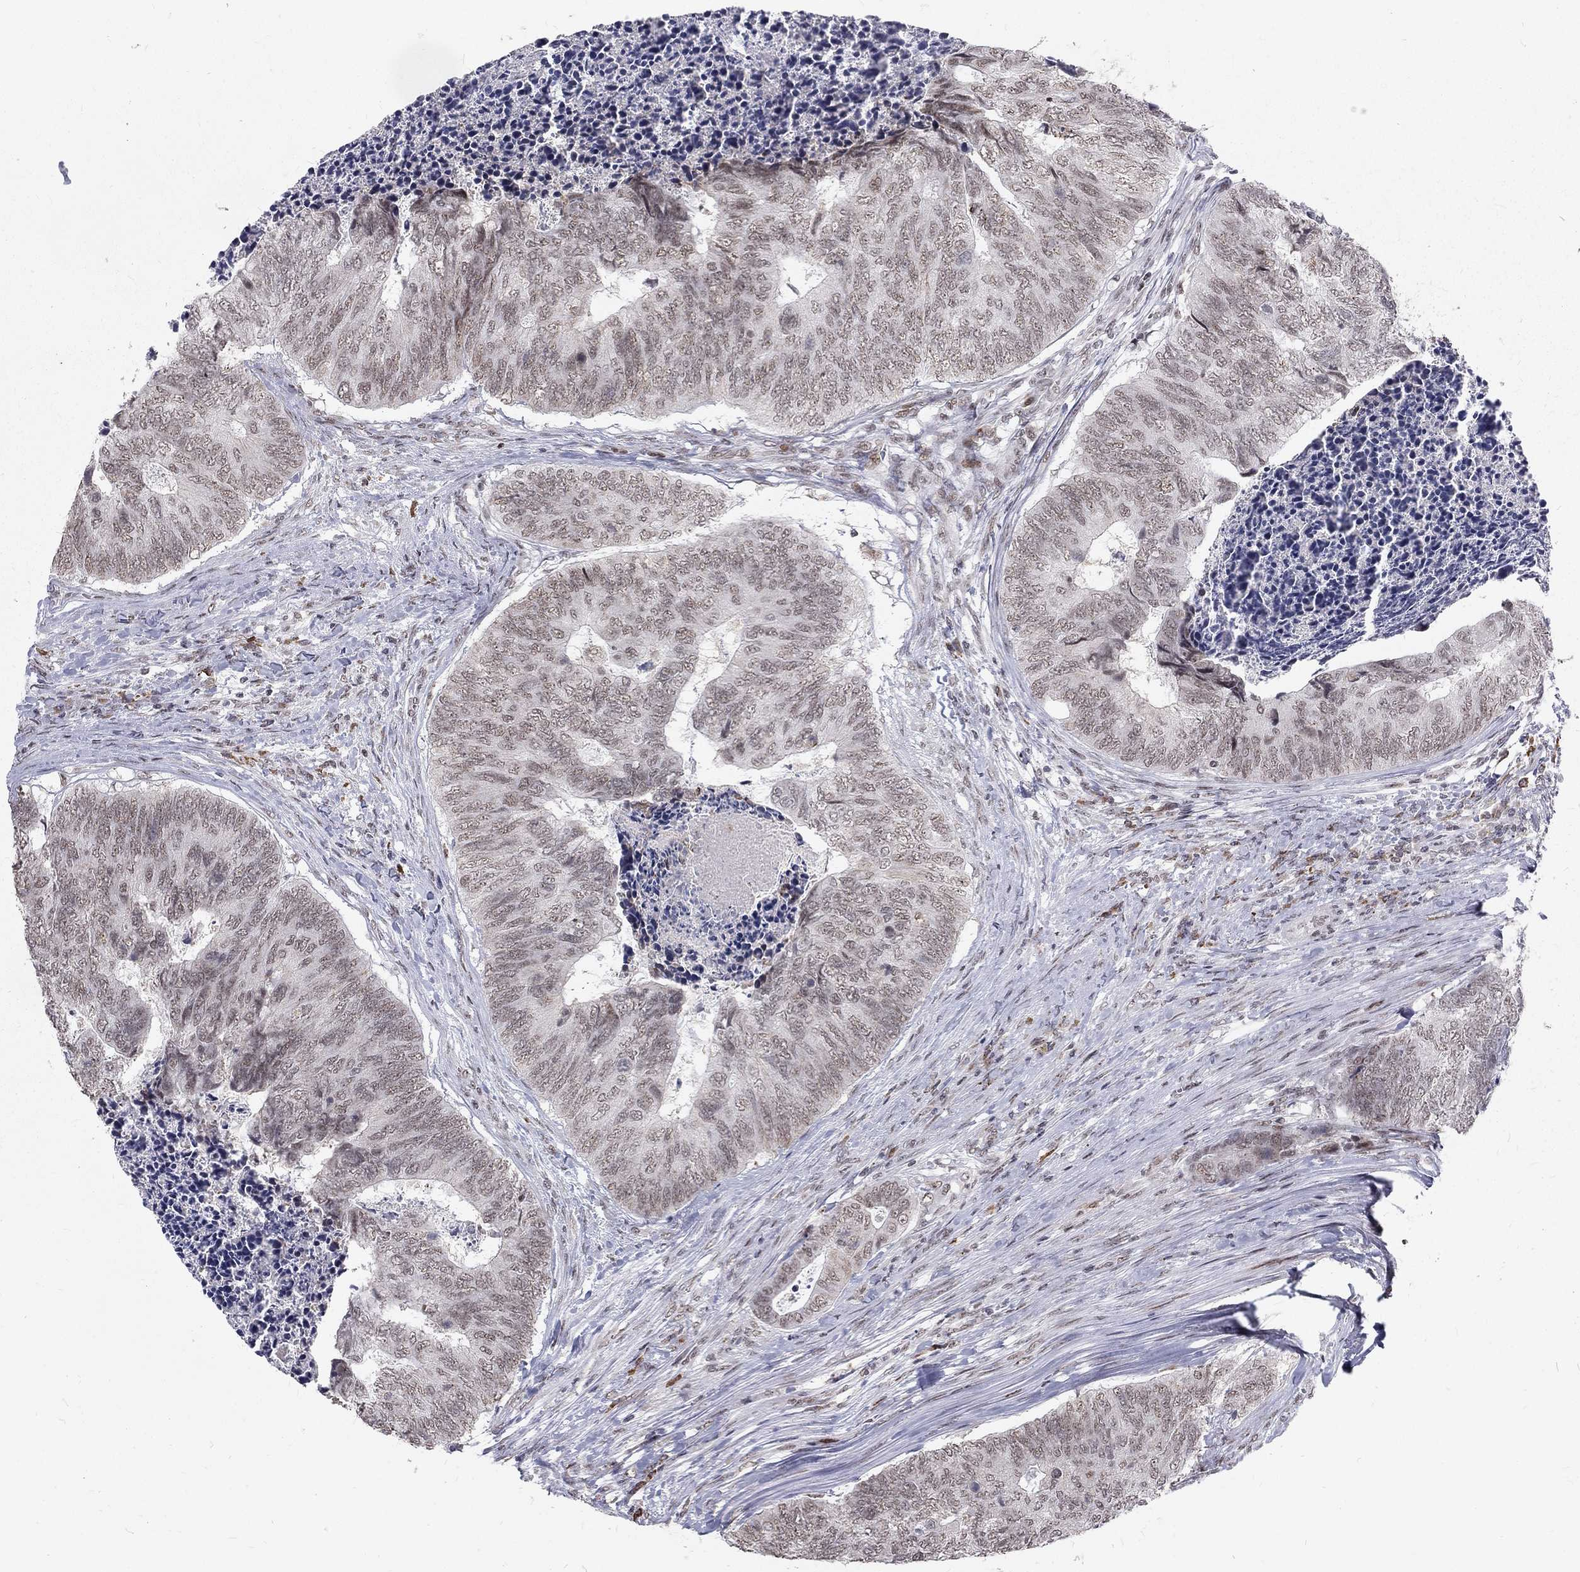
{"staining": {"intensity": "moderate", "quantity": "25%-75%", "location": "cytoplasmic/membranous"}, "tissue": "colorectal cancer", "cell_type": "Tumor cells", "image_type": "cancer", "snomed": [{"axis": "morphology", "description": "Adenocarcinoma, NOS"}, {"axis": "topography", "description": "Colon"}], "caption": "Colorectal cancer (adenocarcinoma) tissue exhibits moderate cytoplasmic/membranous staining in about 25%-75% of tumor cells, visualized by immunohistochemistry.", "gene": "TCEAL1", "patient": {"sex": "female", "age": 67}}